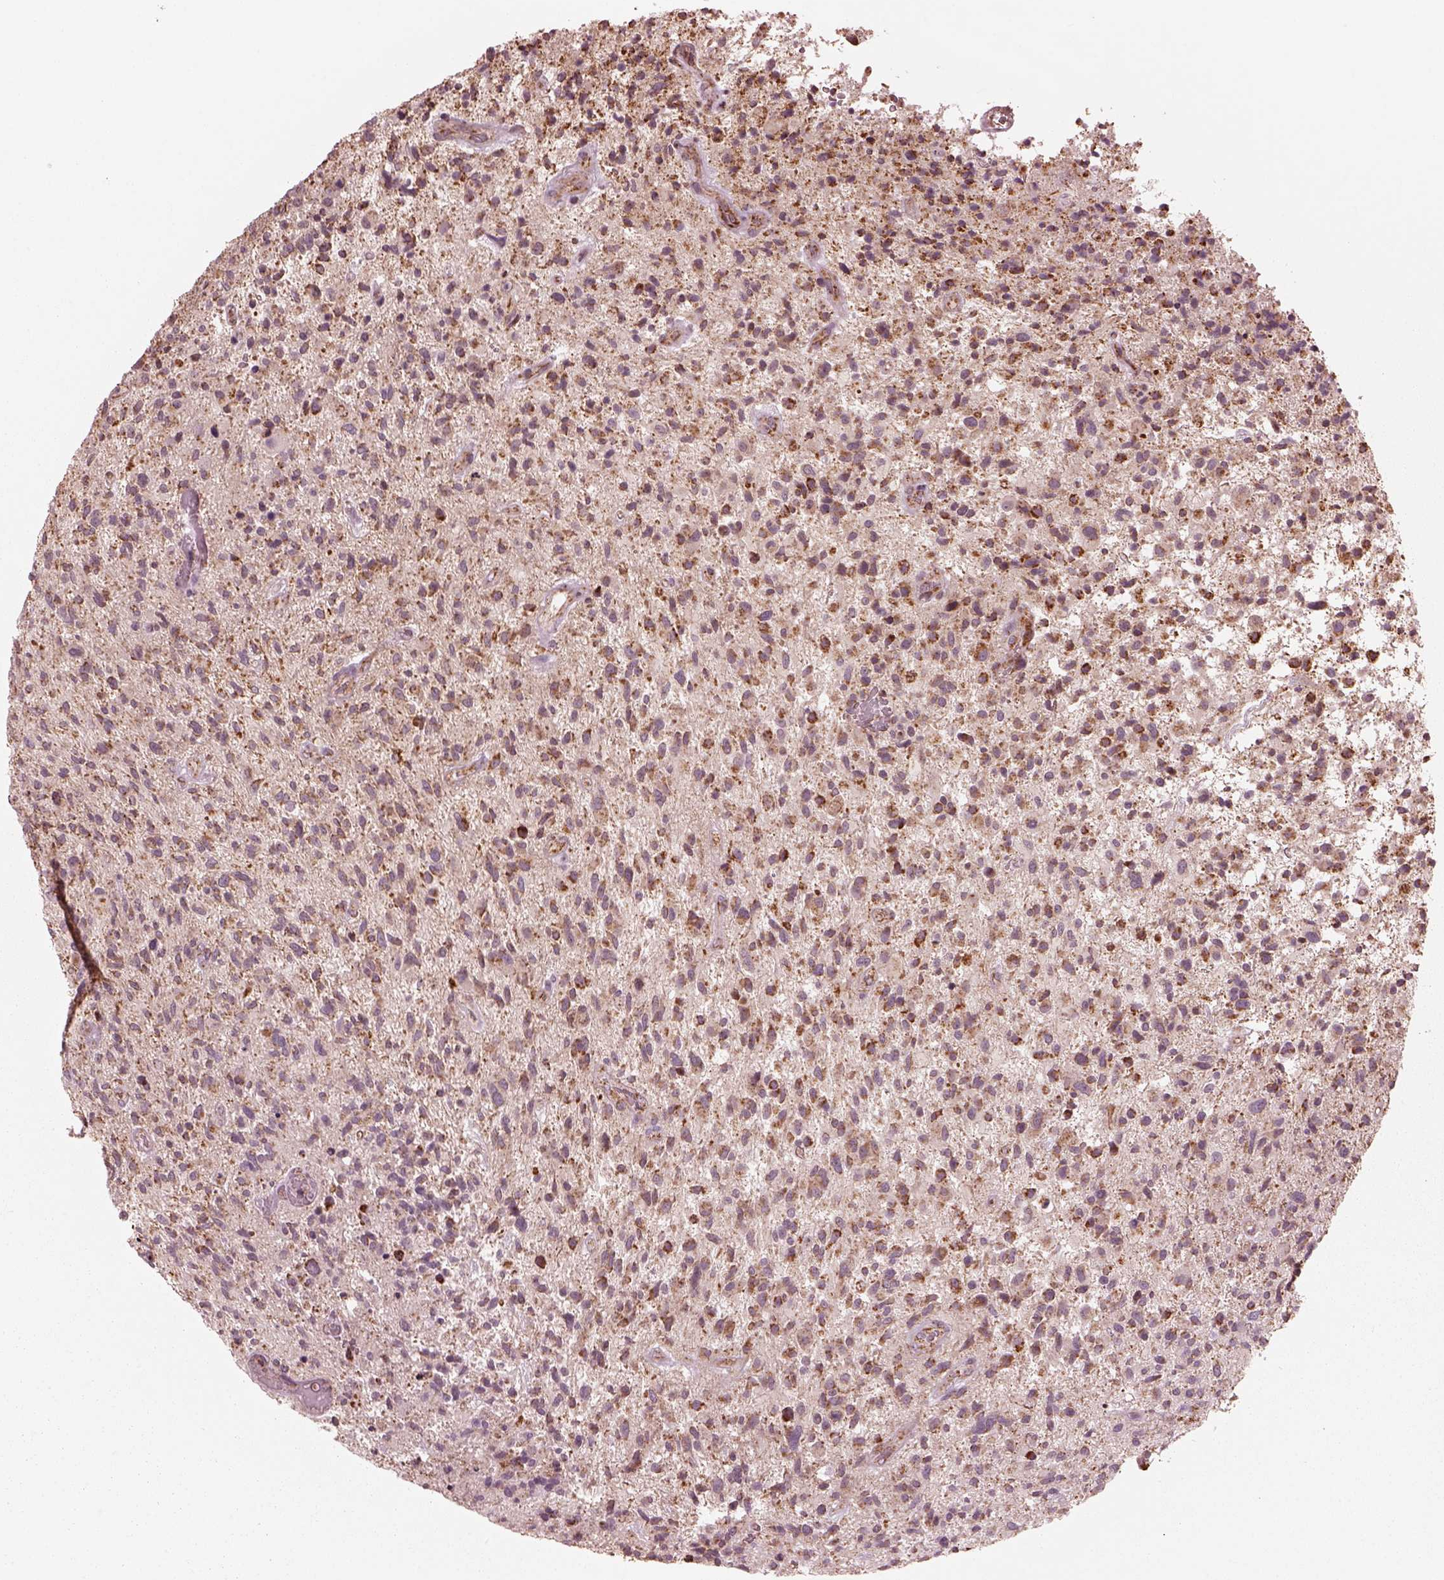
{"staining": {"intensity": "moderate", "quantity": "25%-75%", "location": "cytoplasmic/membranous"}, "tissue": "glioma", "cell_type": "Tumor cells", "image_type": "cancer", "snomed": [{"axis": "morphology", "description": "Glioma, malignant, High grade"}, {"axis": "topography", "description": "Brain"}], "caption": "Malignant glioma (high-grade) tissue demonstrates moderate cytoplasmic/membranous staining in approximately 25%-75% of tumor cells", "gene": "NDUFB10", "patient": {"sex": "male", "age": 47}}